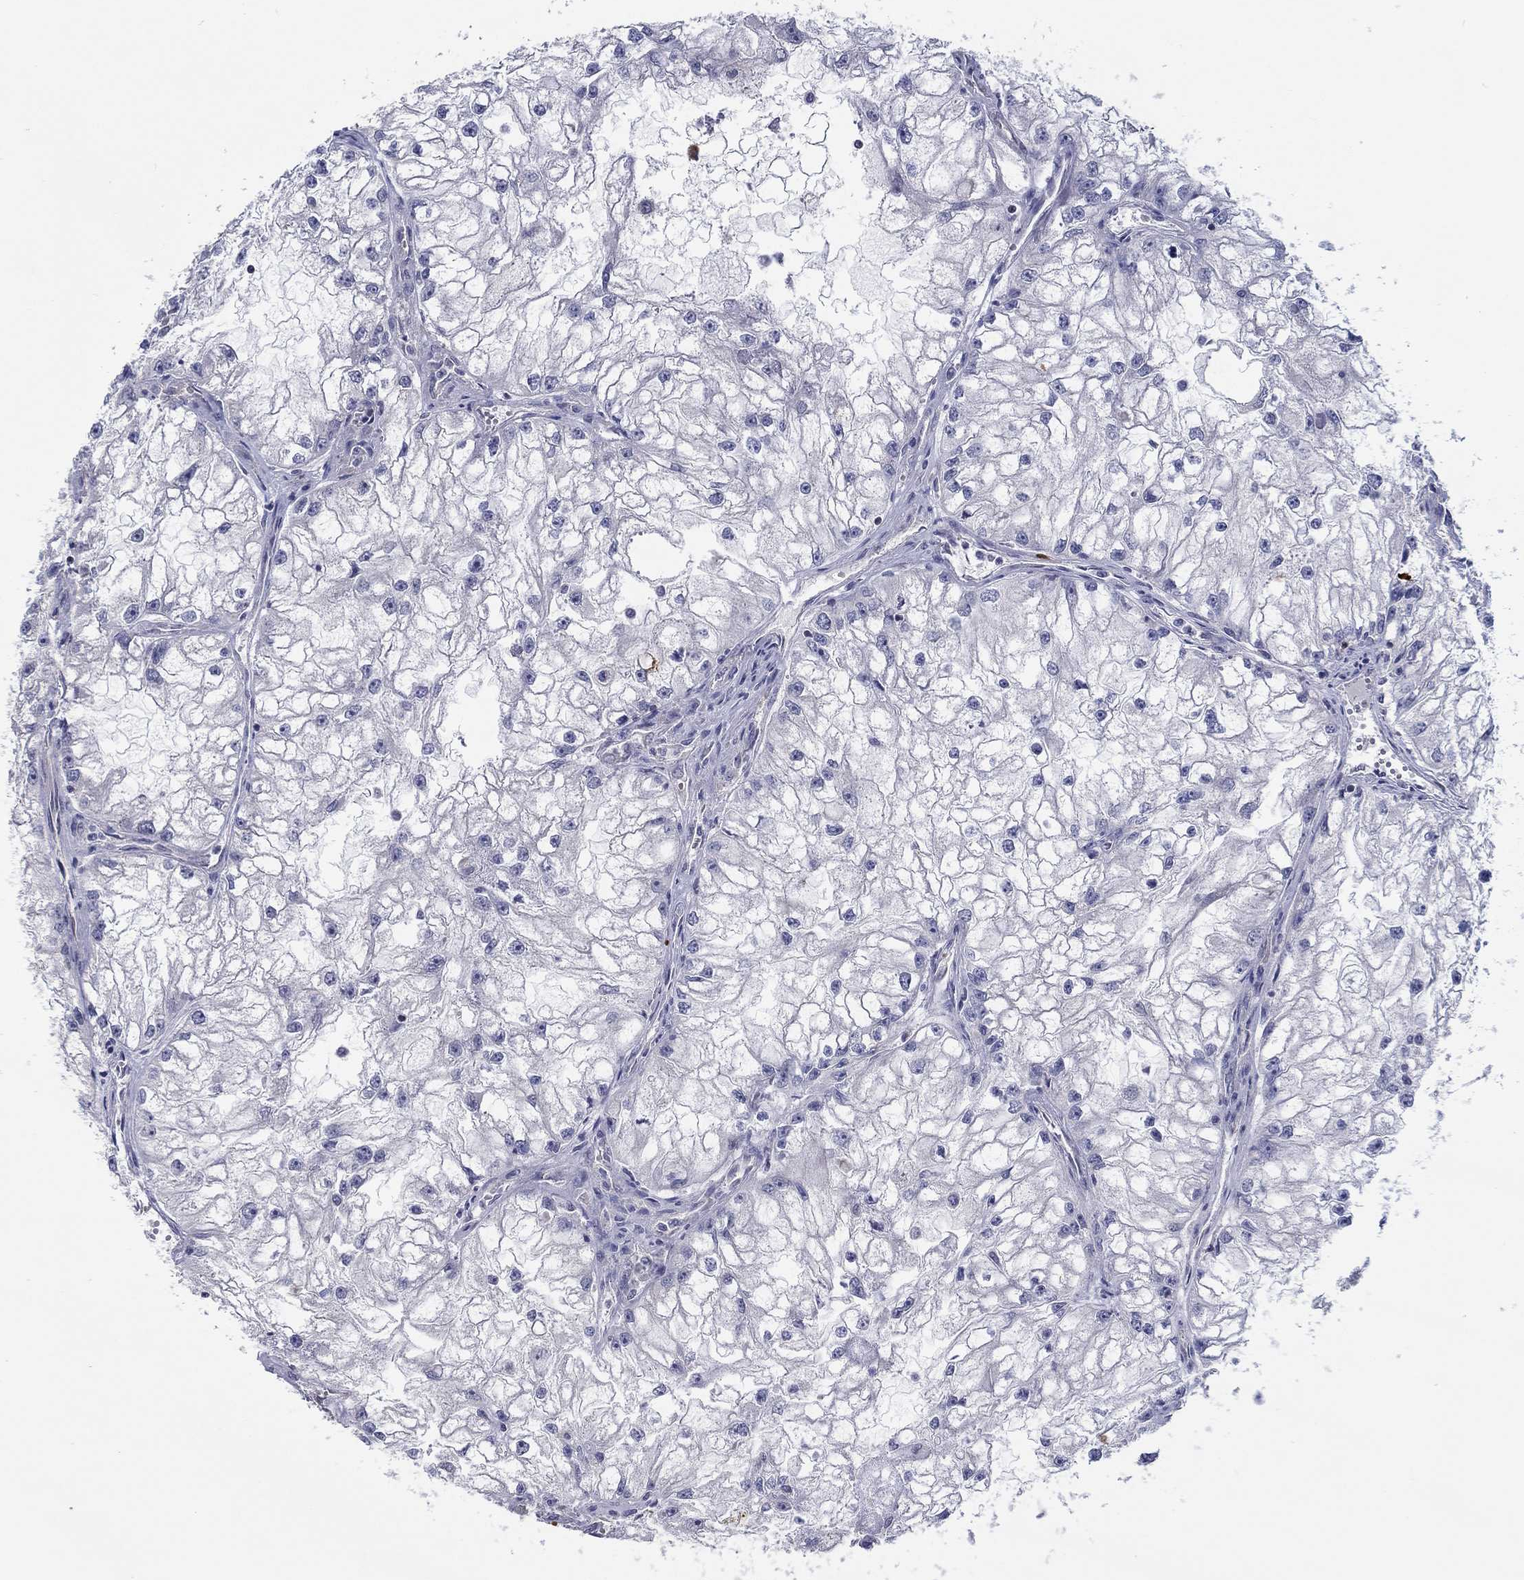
{"staining": {"intensity": "negative", "quantity": "none", "location": "none"}, "tissue": "renal cancer", "cell_type": "Tumor cells", "image_type": "cancer", "snomed": [{"axis": "morphology", "description": "Adenocarcinoma, NOS"}, {"axis": "topography", "description": "Kidney"}], "caption": "Immunohistochemistry (IHC) of human renal cancer shows no positivity in tumor cells.", "gene": "ERMP1", "patient": {"sex": "male", "age": 59}}